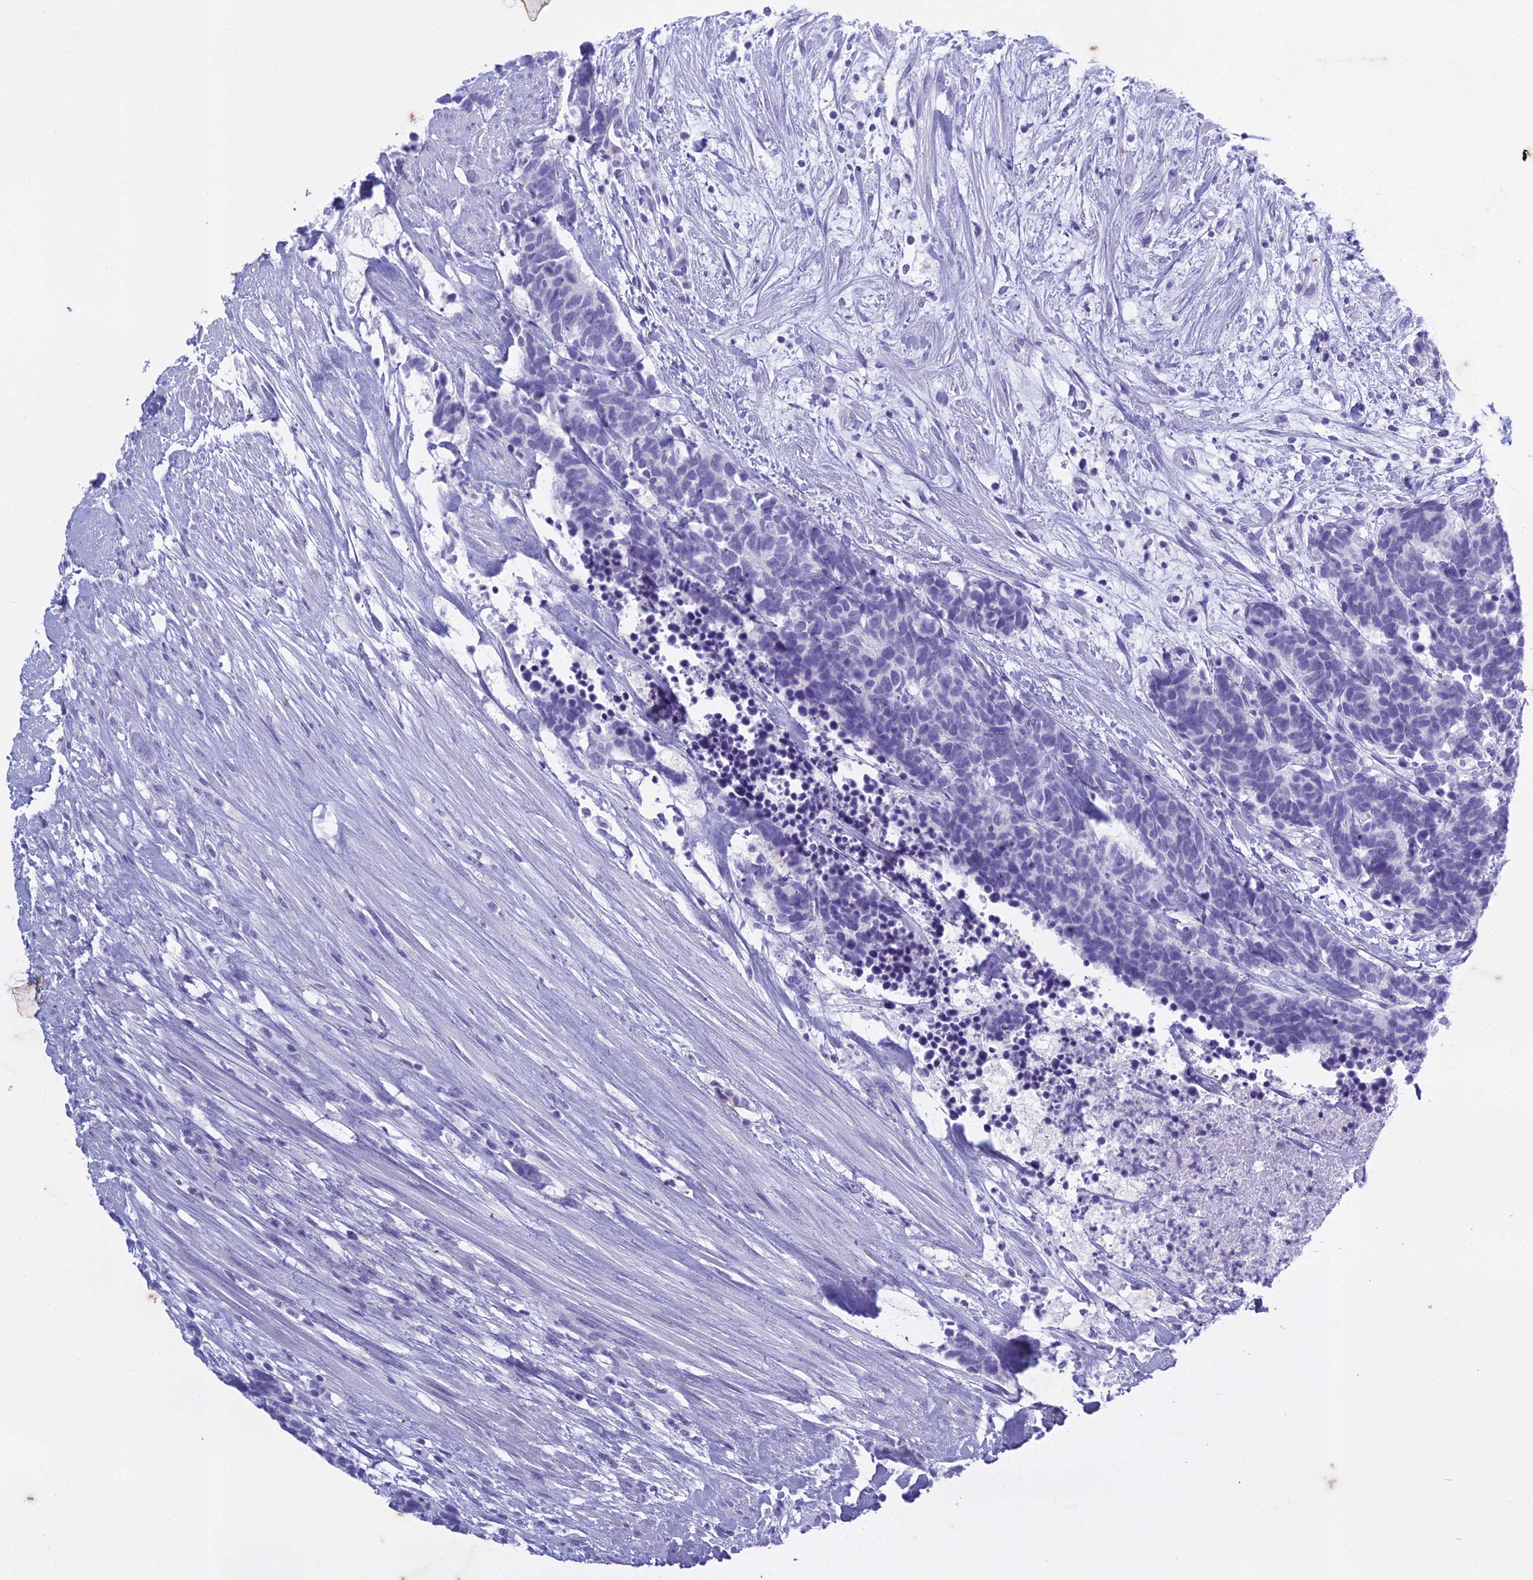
{"staining": {"intensity": "negative", "quantity": "none", "location": "none"}, "tissue": "carcinoid", "cell_type": "Tumor cells", "image_type": "cancer", "snomed": [{"axis": "morphology", "description": "Carcinoma, NOS"}, {"axis": "morphology", "description": "Carcinoid, malignant, NOS"}, {"axis": "topography", "description": "Prostate"}], "caption": "Protein analysis of carcinoma exhibits no significant staining in tumor cells. (DAB (3,3'-diaminobenzidine) immunohistochemistry (IHC) visualized using brightfield microscopy, high magnification).", "gene": "HMGB4", "patient": {"sex": "male", "age": 57}}